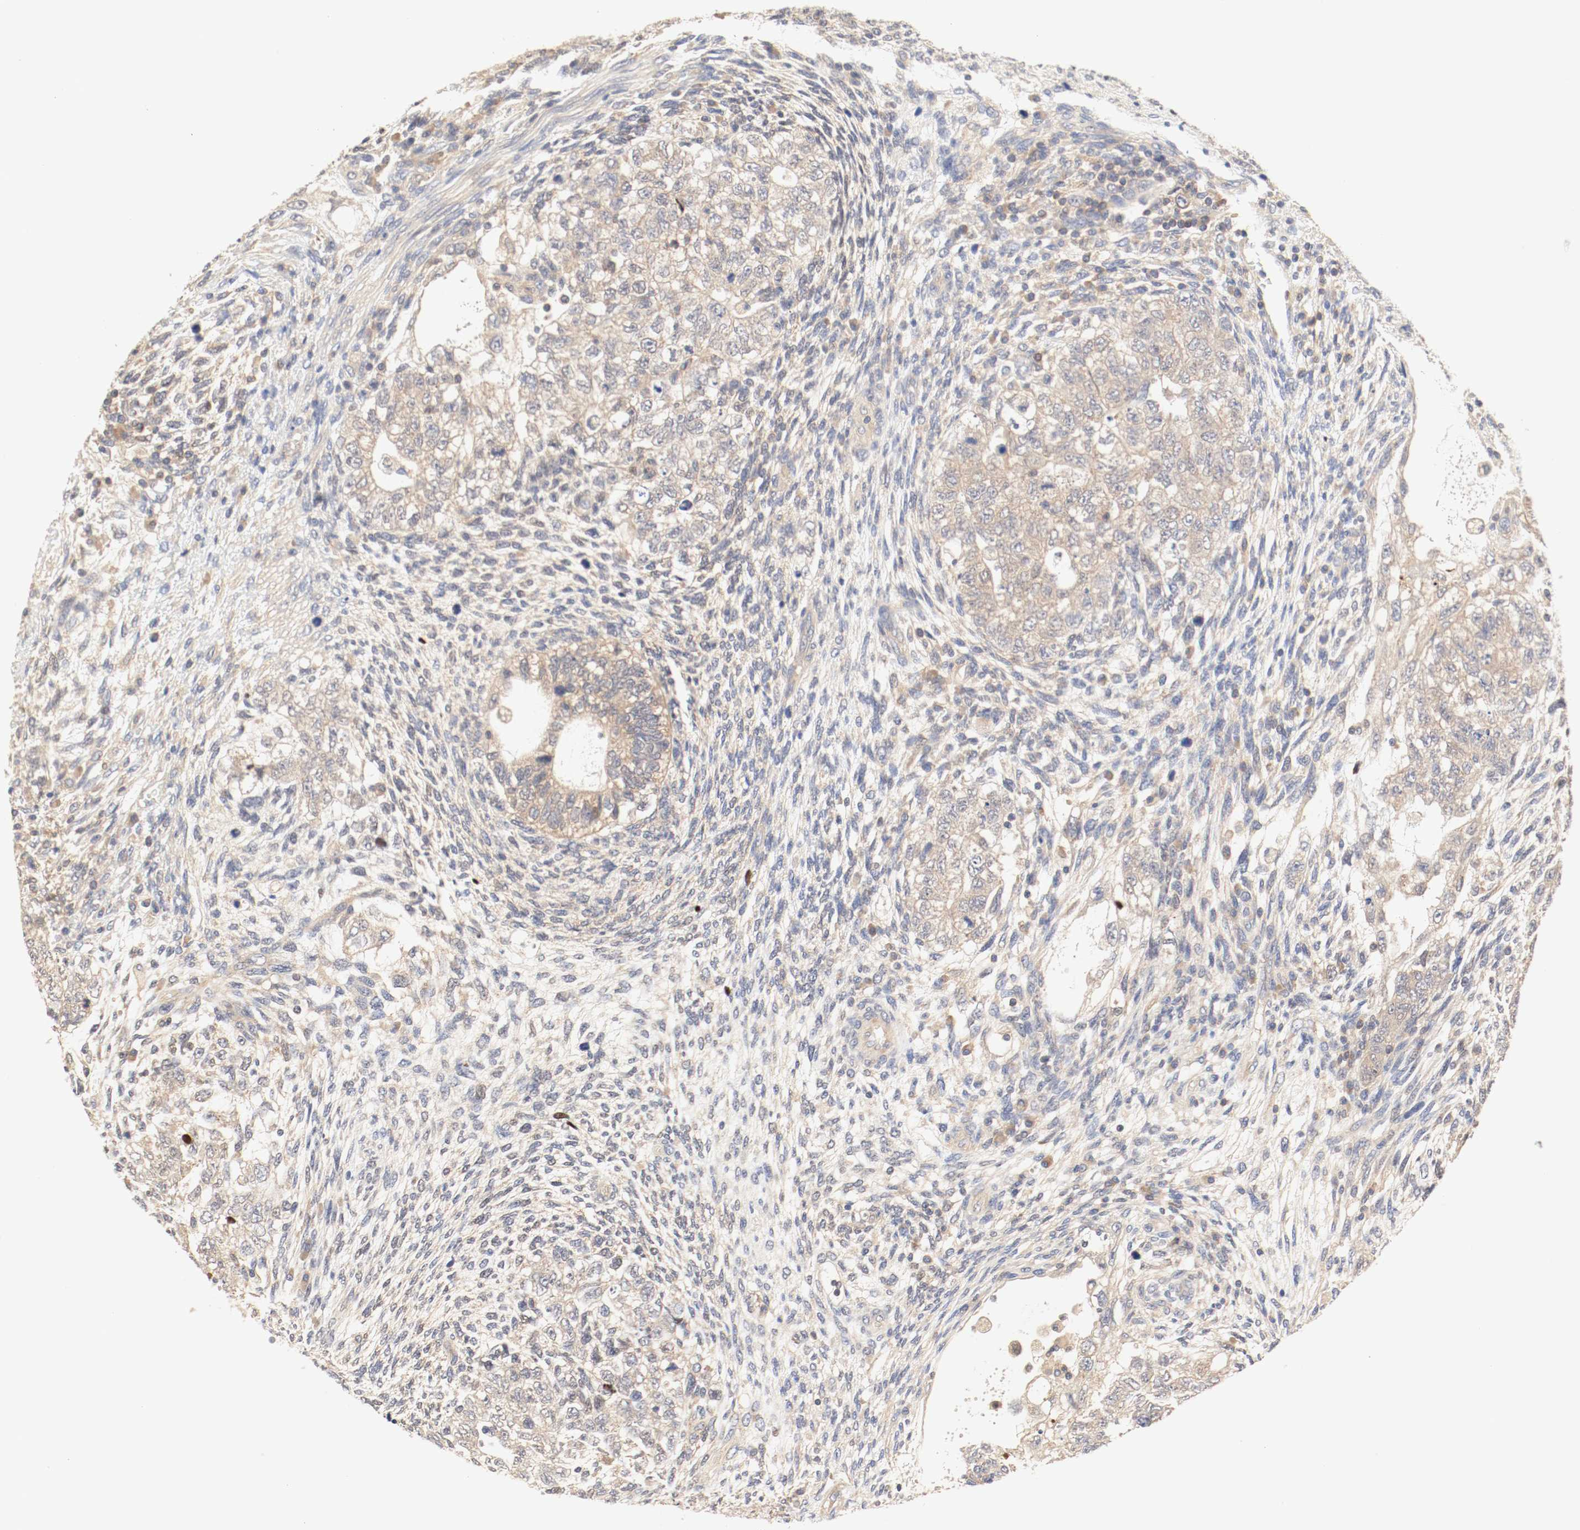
{"staining": {"intensity": "moderate", "quantity": ">75%", "location": "cytoplasmic/membranous"}, "tissue": "testis cancer", "cell_type": "Tumor cells", "image_type": "cancer", "snomed": [{"axis": "morphology", "description": "Normal tissue, NOS"}, {"axis": "morphology", "description": "Carcinoma, Embryonal, NOS"}, {"axis": "topography", "description": "Testis"}], "caption": "The photomicrograph shows staining of testis embryonal carcinoma, revealing moderate cytoplasmic/membranous protein positivity (brown color) within tumor cells.", "gene": "GIT1", "patient": {"sex": "male", "age": 36}}